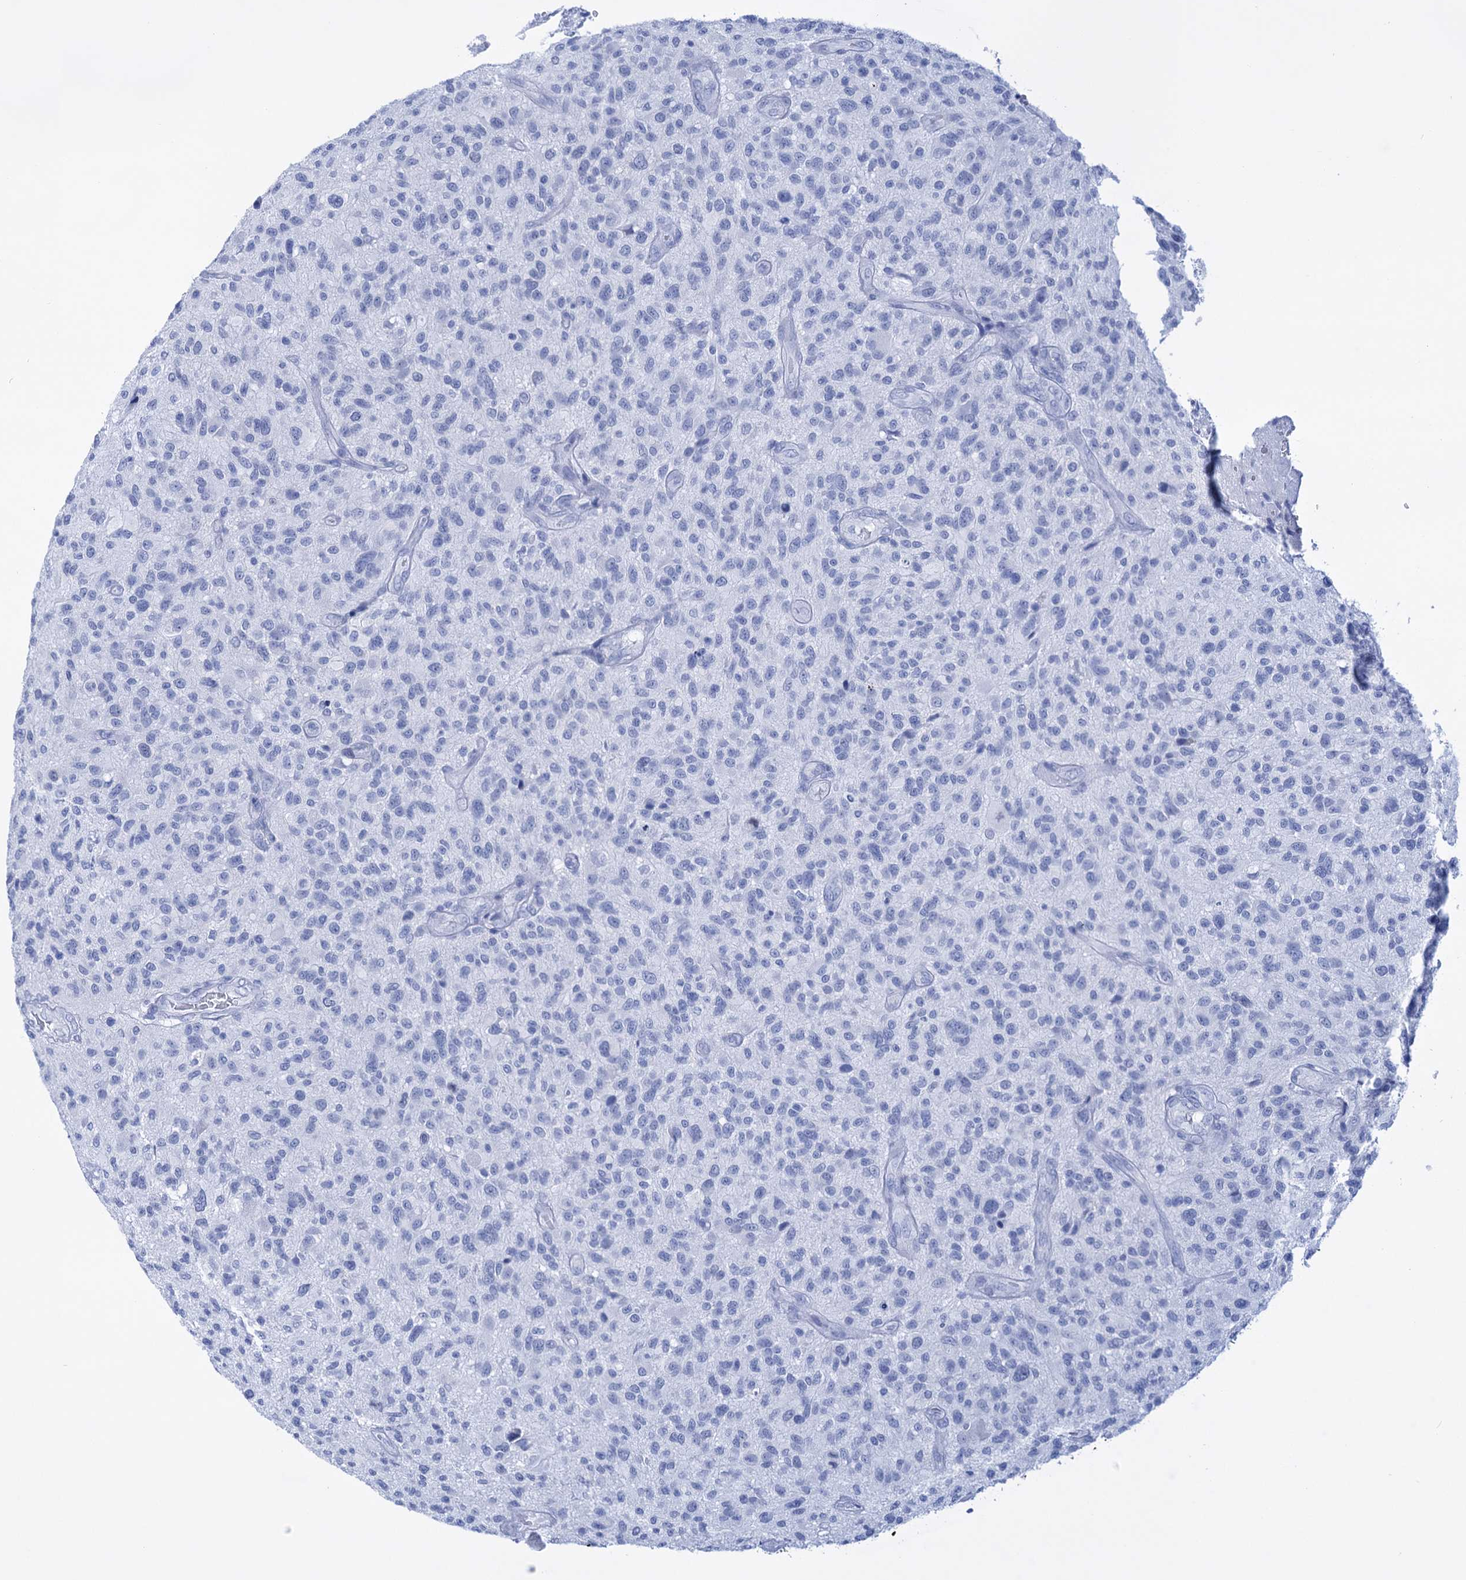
{"staining": {"intensity": "negative", "quantity": "none", "location": "none"}, "tissue": "glioma", "cell_type": "Tumor cells", "image_type": "cancer", "snomed": [{"axis": "morphology", "description": "Glioma, malignant, High grade"}, {"axis": "topography", "description": "Brain"}], "caption": "Tumor cells show no significant protein staining in malignant high-grade glioma.", "gene": "FBXW12", "patient": {"sex": "male", "age": 47}}